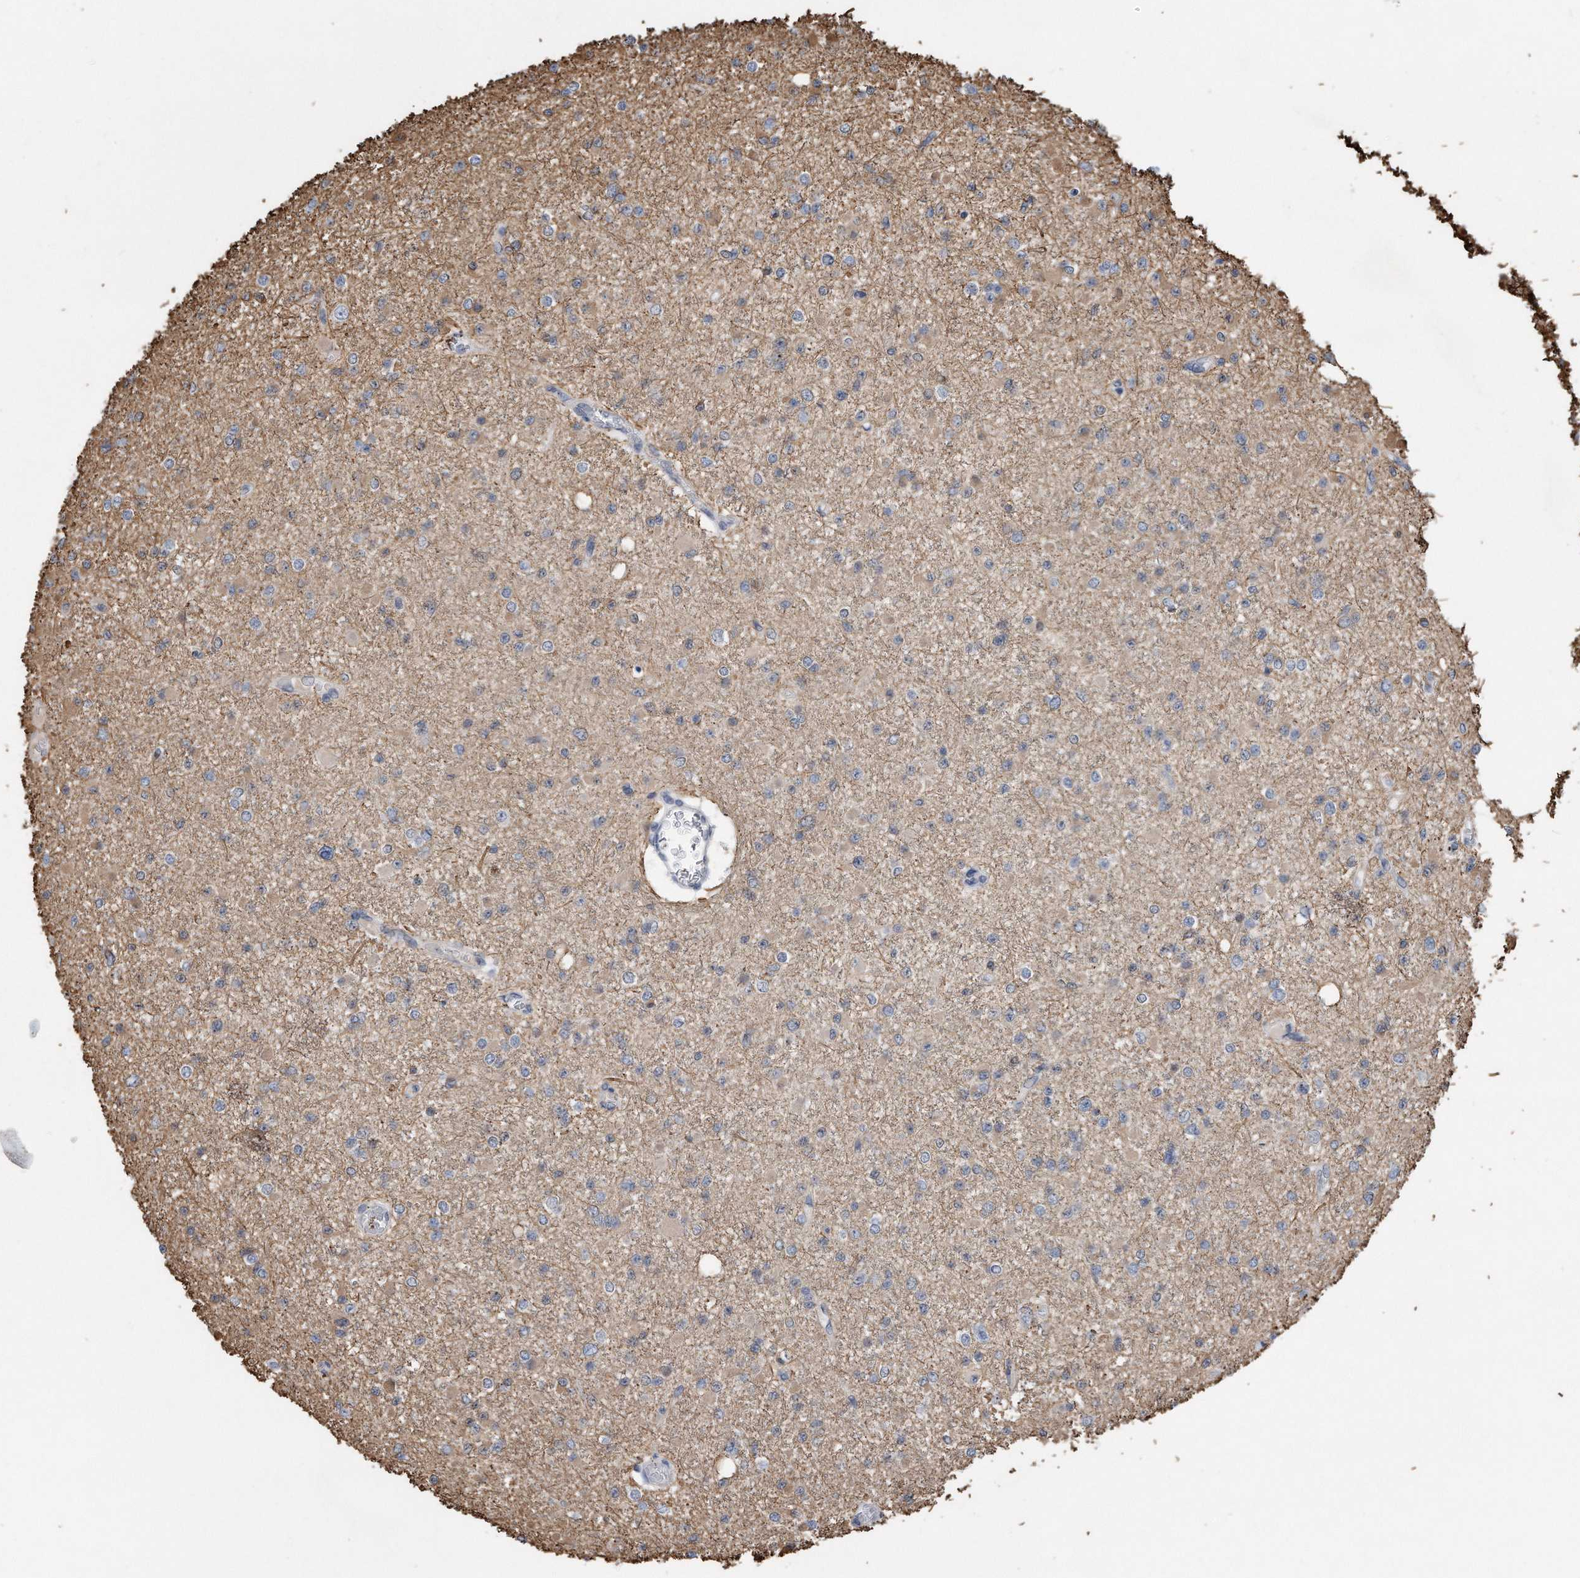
{"staining": {"intensity": "negative", "quantity": "none", "location": "none"}, "tissue": "glioma", "cell_type": "Tumor cells", "image_type": "cancer", "snomed": [{"axis": "morphology", "description": "Glioma, malignant, Low grade"}, {"axis": "topography", "description": "Brain"}], "caption": "Protein analysis of malignant low-grade glioma demonstrates no significant staining in tumor cells.", "gene": "PCNA", "patient": {"sex": "female", "age": 22}}